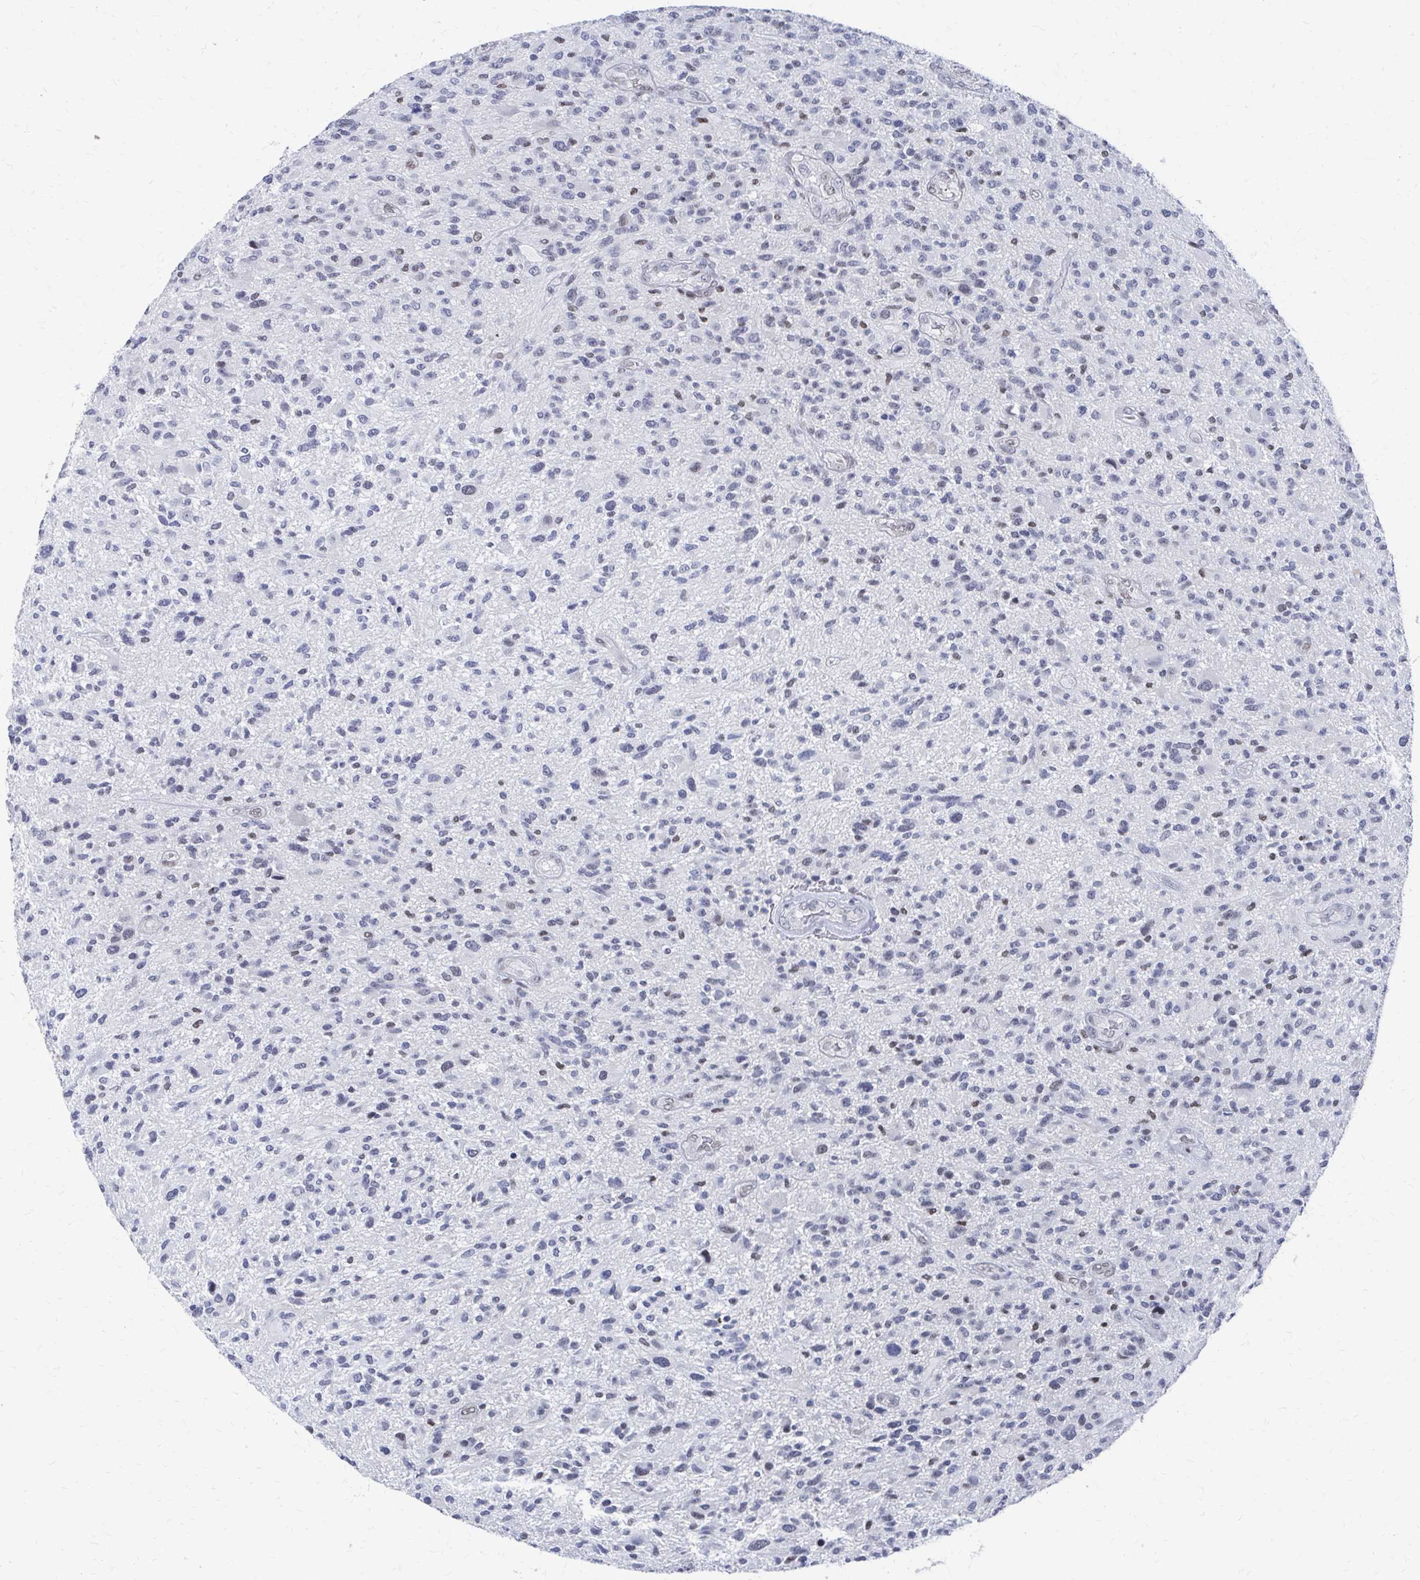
{"staining": {"intensity": "negative", "quantity": "none", "location": "none"}, "tissue": "glioma", "cell_type": "Tumor cells", "image_type": "cancer", "snomed": [{"axis": "morphology", "description": "Glioma, malignant, High grade"}, {"axis": "topography", "description": "Brain"}], "caption": "Immunohistochemistry image of human malignant glioma (high-grade) stained for a protein (brown), which reveals no positivity in tumor cells.", "gene": "CDIN1", "patient": {"sex": "male", "age": 47}}